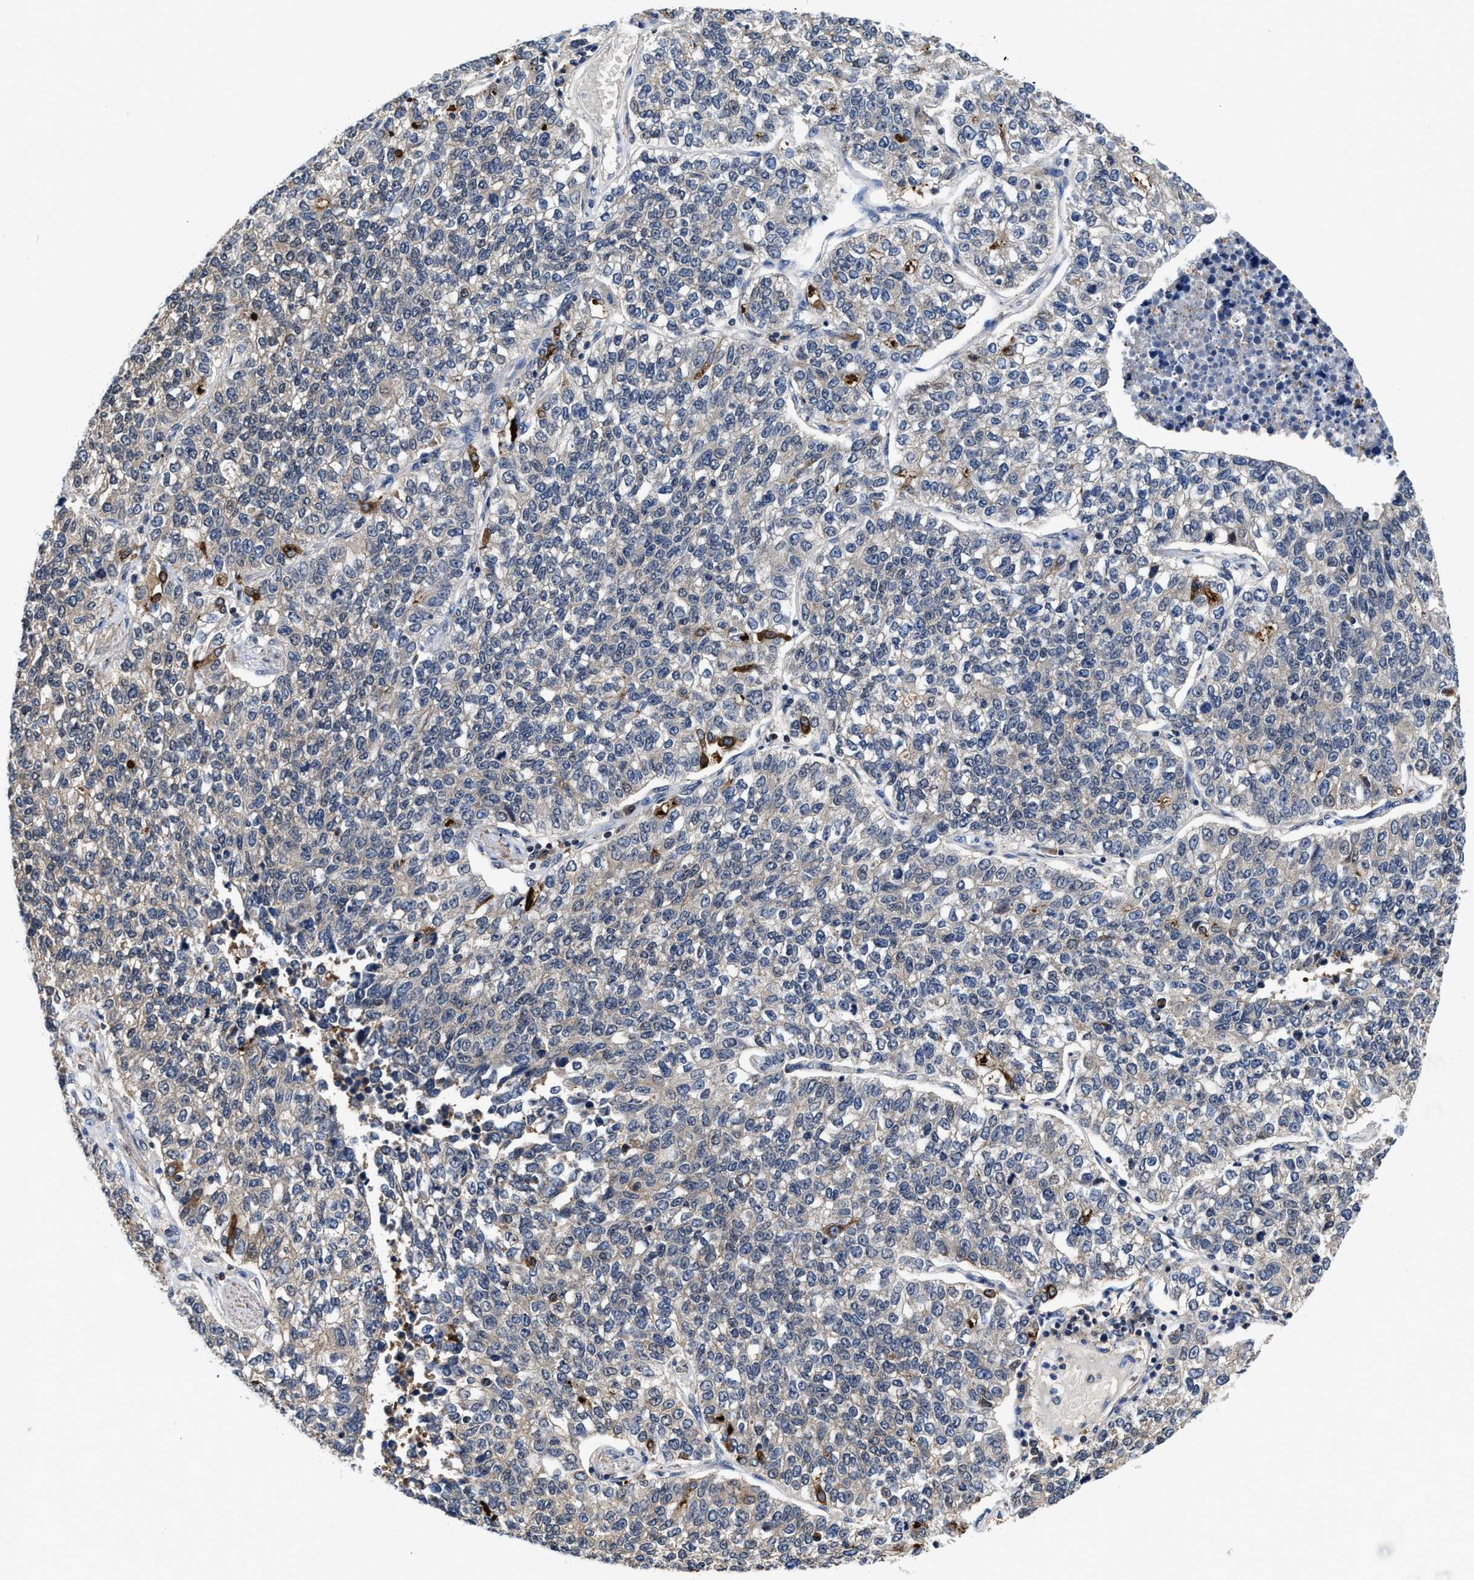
{"staining": {"intensity": "weak", "quantity": "<25%", "location": "cytoplasmic/membranous"}, "tissue": "lung cancer", "cell_type": "Tumor cells", "image_type": "cancer", "snomed": [{"axis": "morphology", "description": "Adenocarcinoma, NOS"}, {"axis": "topography", "description": "Lung"}], "caption": "This is an IHC image of human lung cancer. There is no staining in tumor cells.", "gene": "KIF12", "patient": {"sex": "male", "age": 49}}